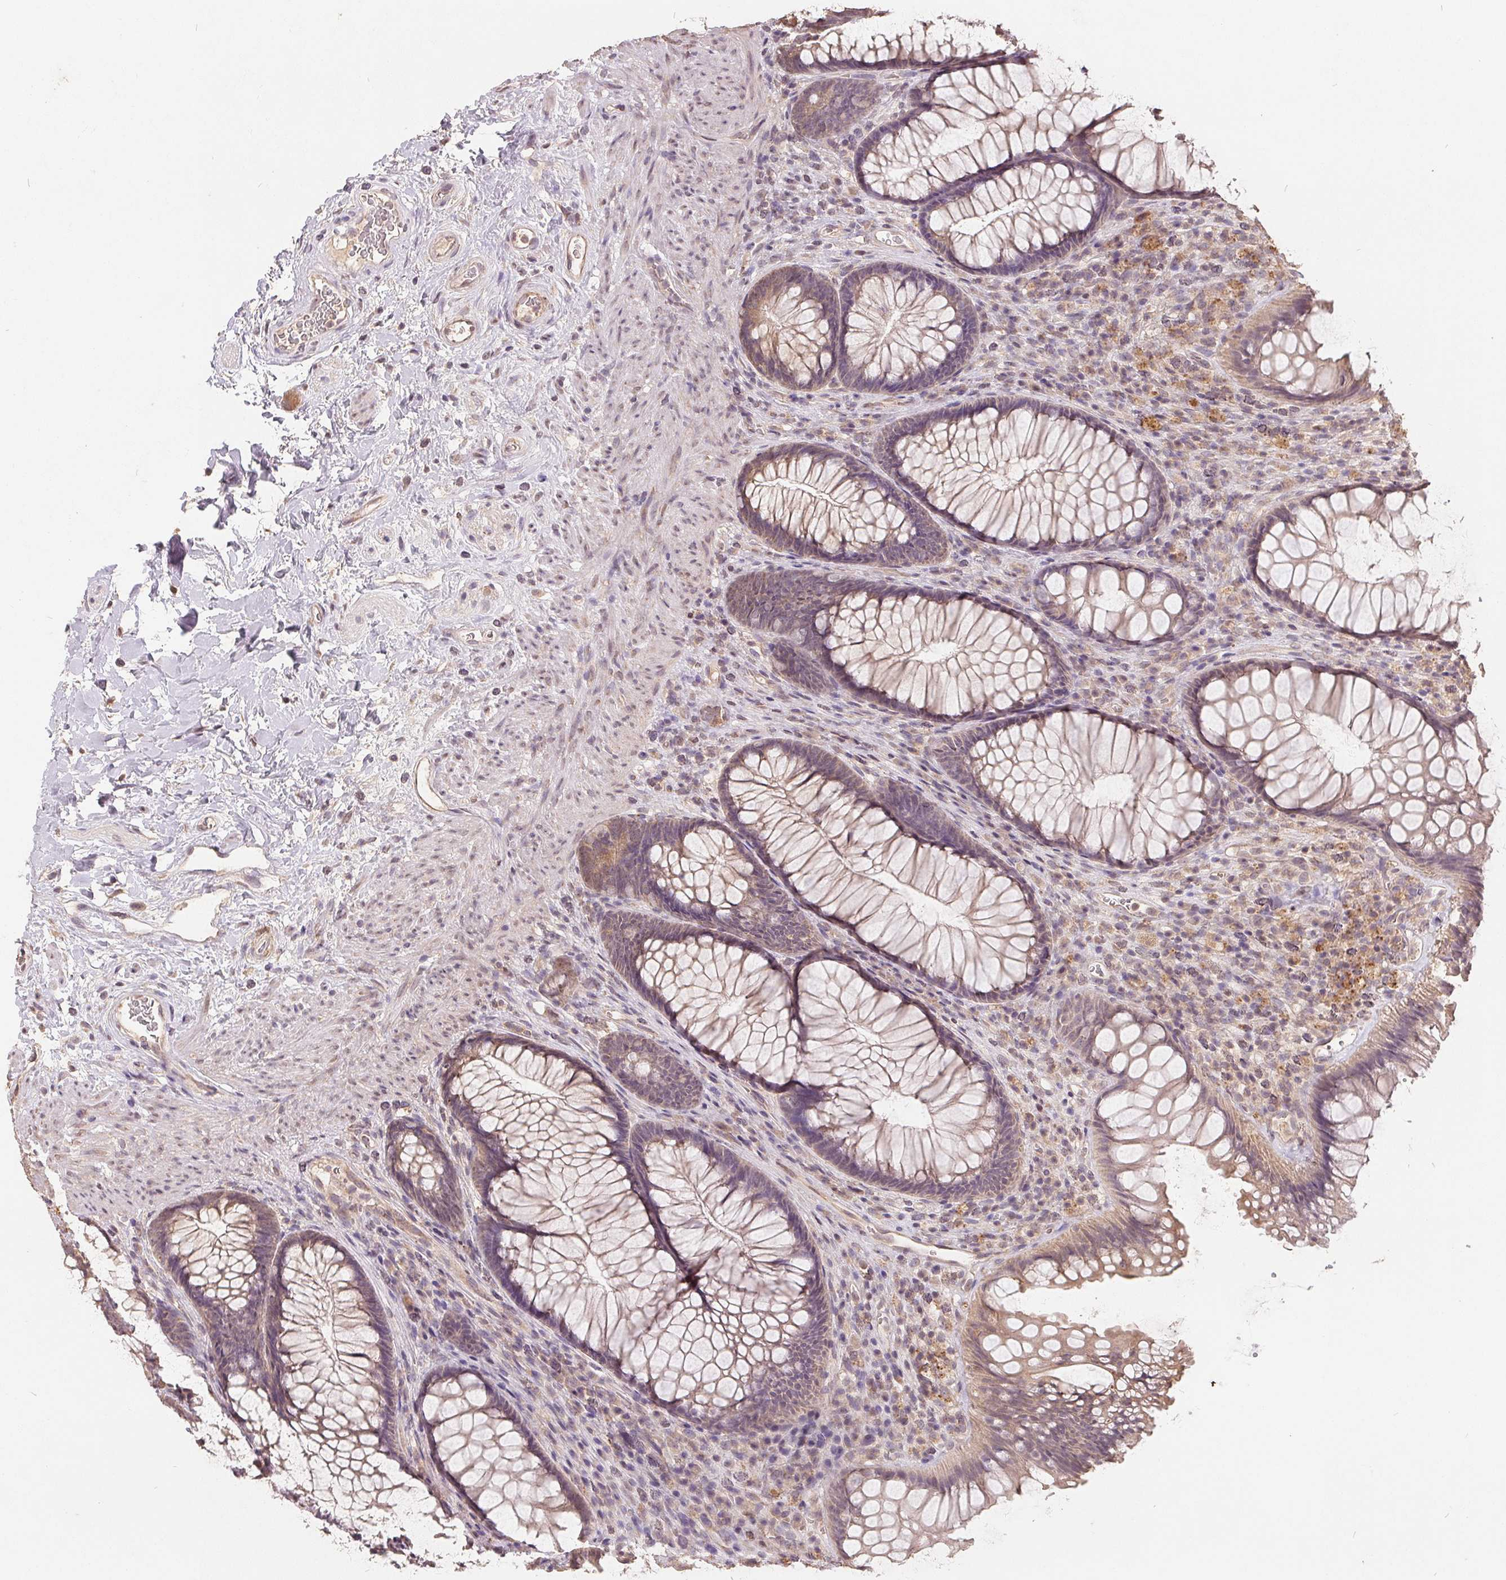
{"staining": {"intensity": "weak", "quantity": "<25%", "location": "cytoplasmic/membranous"}, "tissue": "rectum", "cell_type": "Glandular cells", "image_type": "normal", "snomed": [{"axis": "morphology", "description": "Normal tissue, NOS"}, {"axis": "topography", "description": "Smooth muscle"}, {"axis": "topography", "description": "Rectum"}], "caption": "Immunohistochemistry (IHC) image of unremarkable rectum stained for a protein (brown), which displays no expression in glandular cells.", "gene": "CDIPT", "patient": {"sex": "male", "age": 53}}